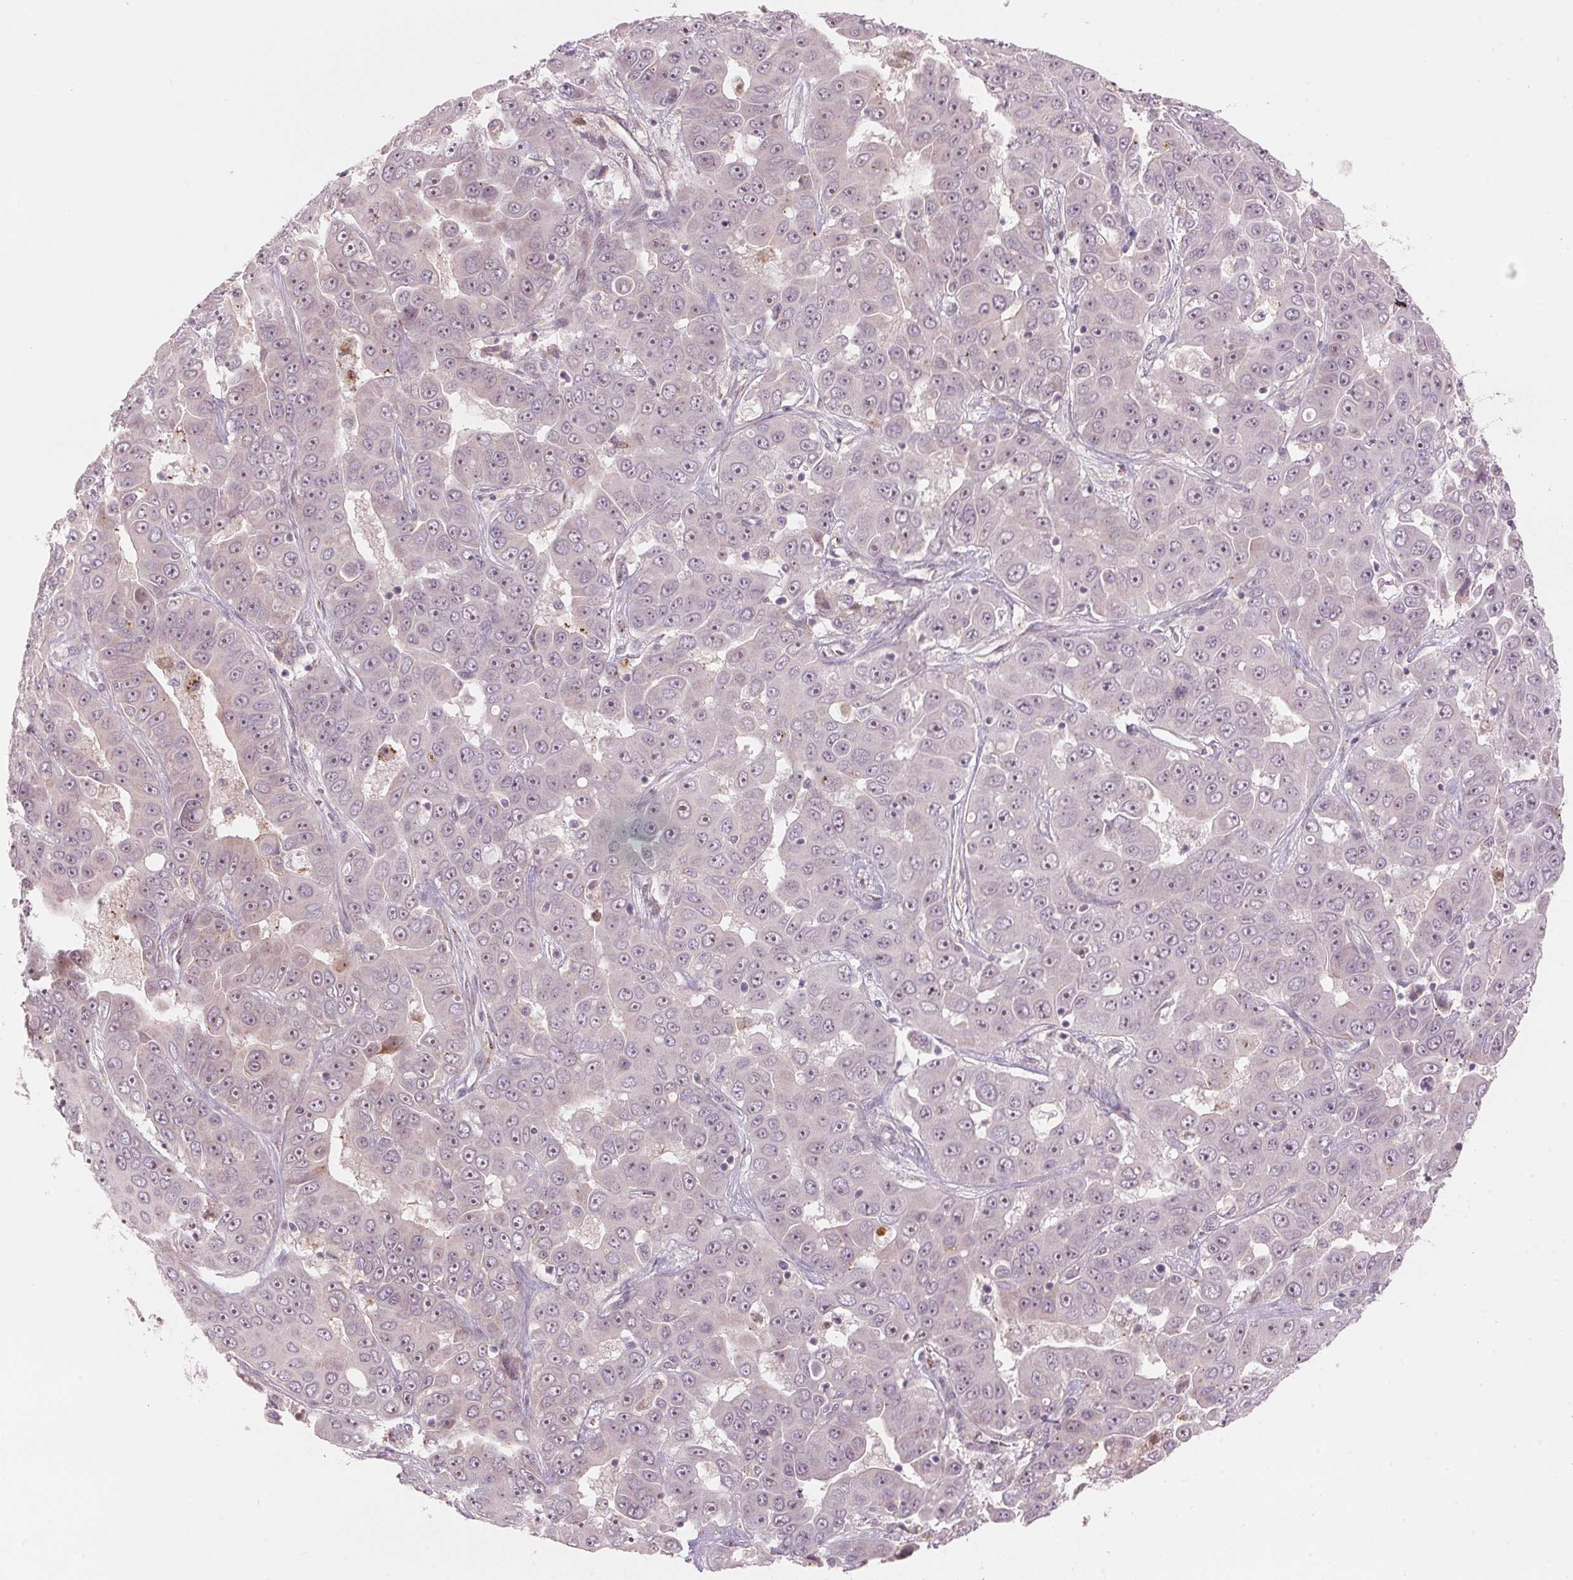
{"staining": {"intensity": "negative", "quantity": "none", "location": "none"}, "tissue": "liver cancer", "cell_type": "Tumor cells", "image_type": "cancer", "snomed": [{"axis": "morphology", "description": "Cholangiocarcinoma"}, {"axis": "topography", "description": "Liver"}], "caption": "Protein analysis of liver cholangiocarcinoma shows no significant staining in tumor cells.", "gene": "TMED6", "patient": {"sex": "female", "age": 52}}